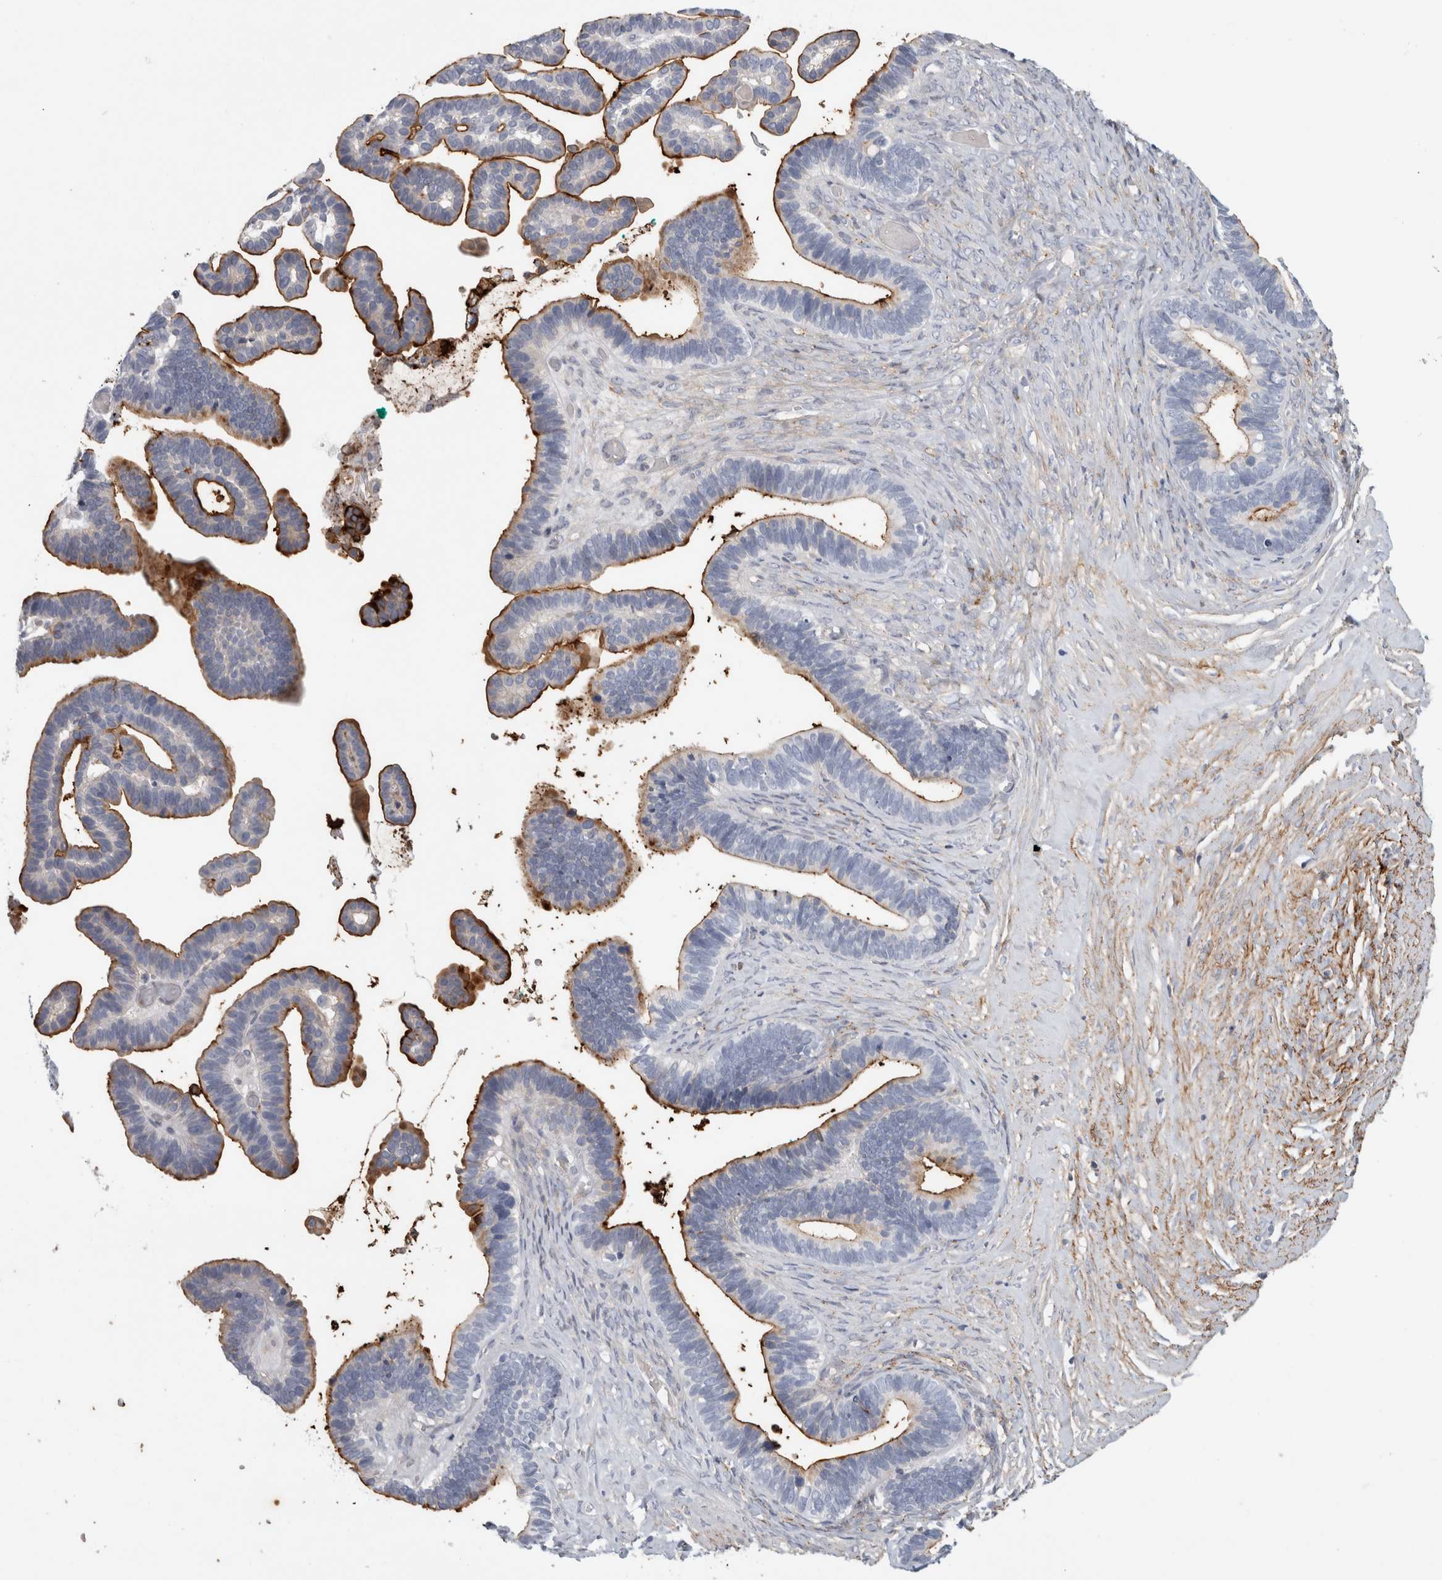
{"staining": {"intensity": "moderate", "quantity": "25%-75%", "location": "cytoplasmic/membranous"}, "tissue": "ovarian cancer", "cell_type": "Tumor cells", "image_type": "cancer", "snomed": [{"axis": "morphology", "description": "Cystadenocarcinoma, serous, NOS"}, {"axis": "topography", "description": "Ovary"}], "caption": "Approximately 25%-75% of tumor cells in ovarian serous cystadenocarcinoma display moderate cytoplasmic/membranous protein expression as visualized by brown immunohistochemical staining.", "gene": "CD55", "patient": {"sex": "female", "age": 56}}